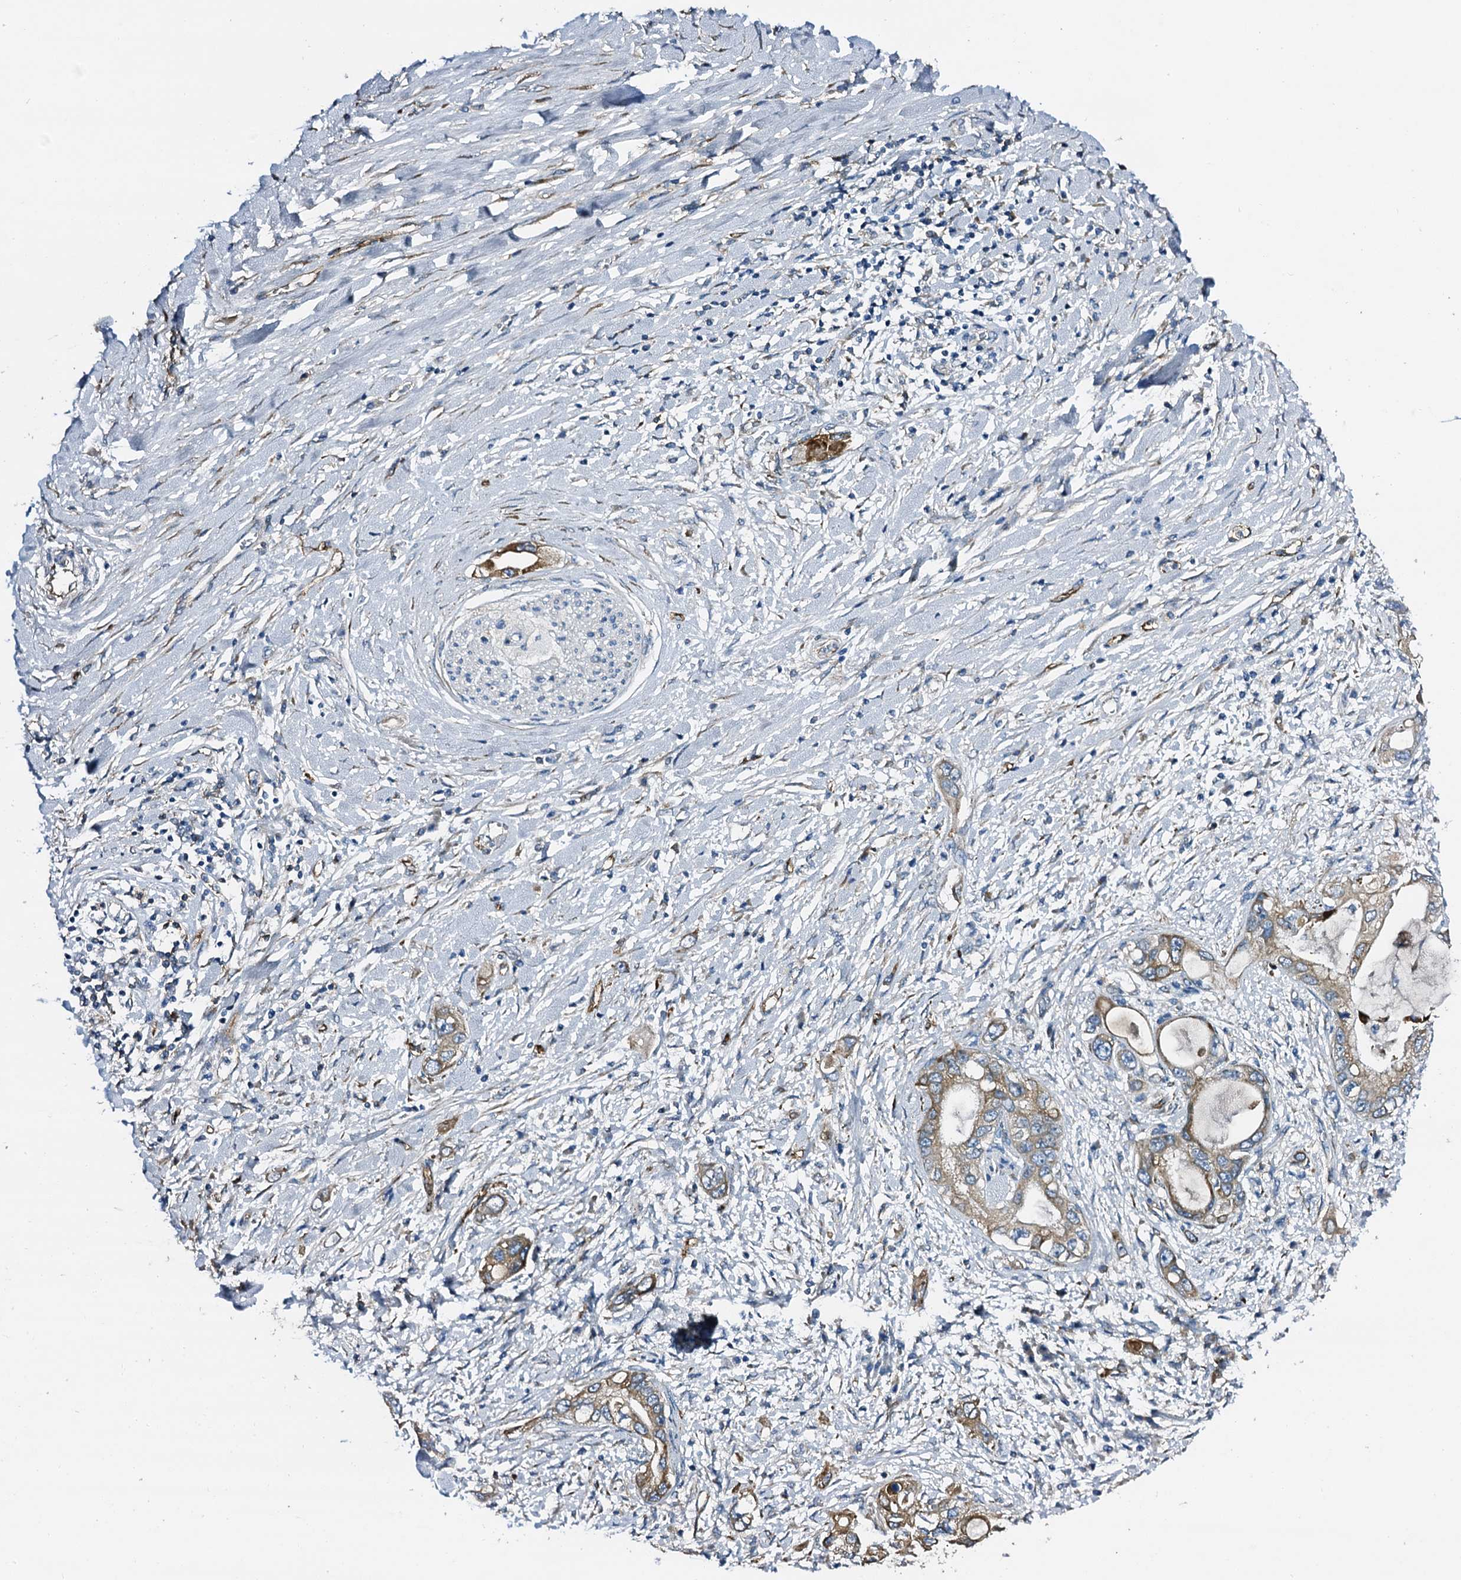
{"staining": {"intensity": "moderate", "quantity": ">75%", "location": "cytoplasmic/membranous"}, "tissue": "pancreatic cancer", "cell_type": "Tumor cells", "image_type": "cancer", "snomed": [{"axis": "morphology", "description": "Inflammation, NOS"}, {"axis": "morphology", "description": "Adenocarcinoma, NOS"}, {"axis": "topography", "description": "Pancreas"}], "caption": "Immunohistochemistry histopathology image of neoplastic tissue: human adenocarcinoma (pancreatic) stained using IHC displays medium levels of moderate protein expression localized specifically in the cytoplasmic/membranous of tumor cells, appearing as a cytoplasmic/membranous brown color.", "gene": "DBX1", "patient": {"sex": "female", "age": 56}}